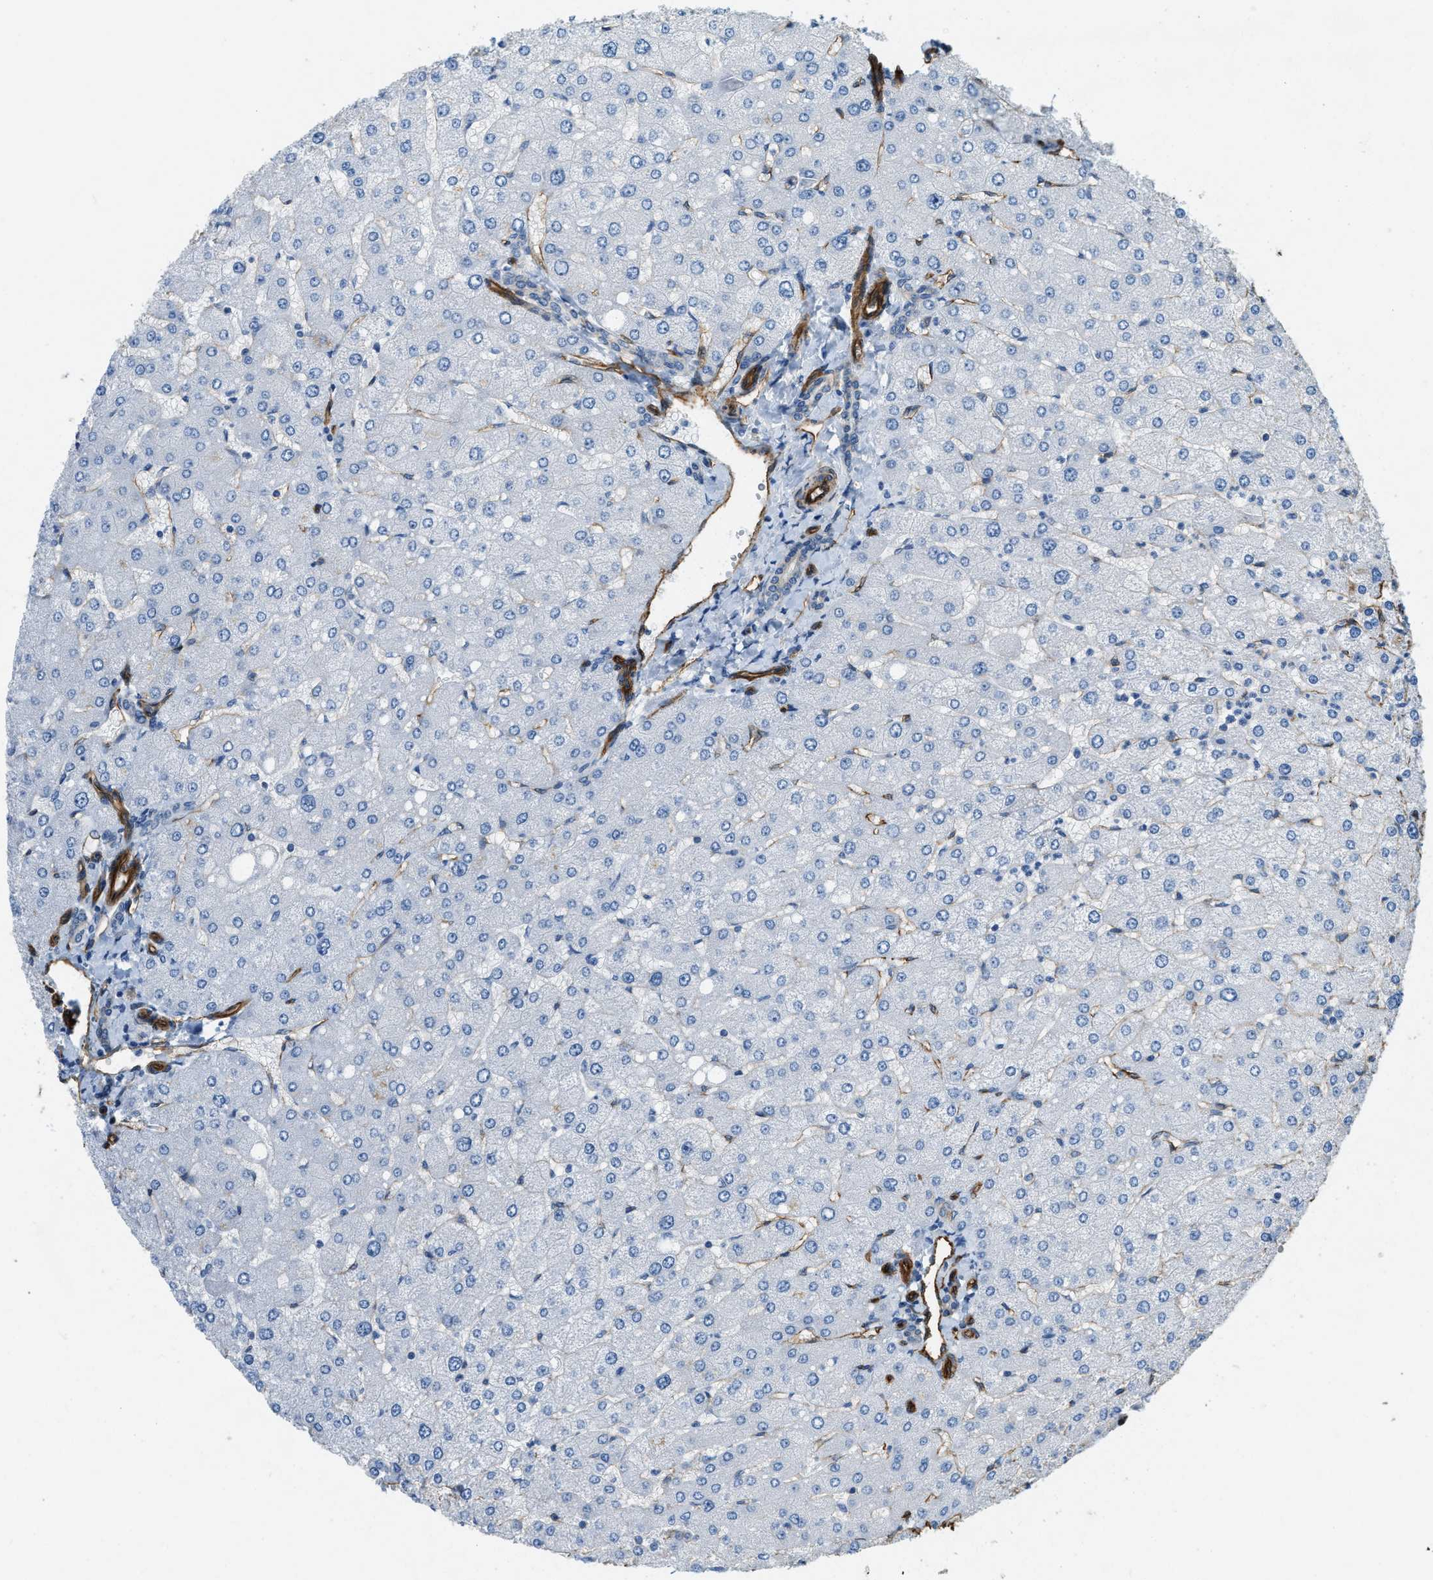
{"staining": {"intensity": "moderate", "quantity": "<25%", "location": "cytoplasmic/membranous"}, "tissue": "liver", "cell_type": "Cholangiocytes", "image_type": "normal", "snomed": [{"axis": "morphology", "description": "Normal tissue, NOS"}, {"axis": "topography", "description": "Liver"}], "caption": "Immunohistochemical staining of normal human liver displays moderate cytoplasmic/membranous protein staining in approximately <25% of cholangiocytes. The staining was performed using DAB (3,3'-diaminobenzidine), with brown indicating positive protein expression. Nuclei are stained blue with hematoxylin.", "gene": "TMEM43", "patient": {"sex": "male", "age": 55}}